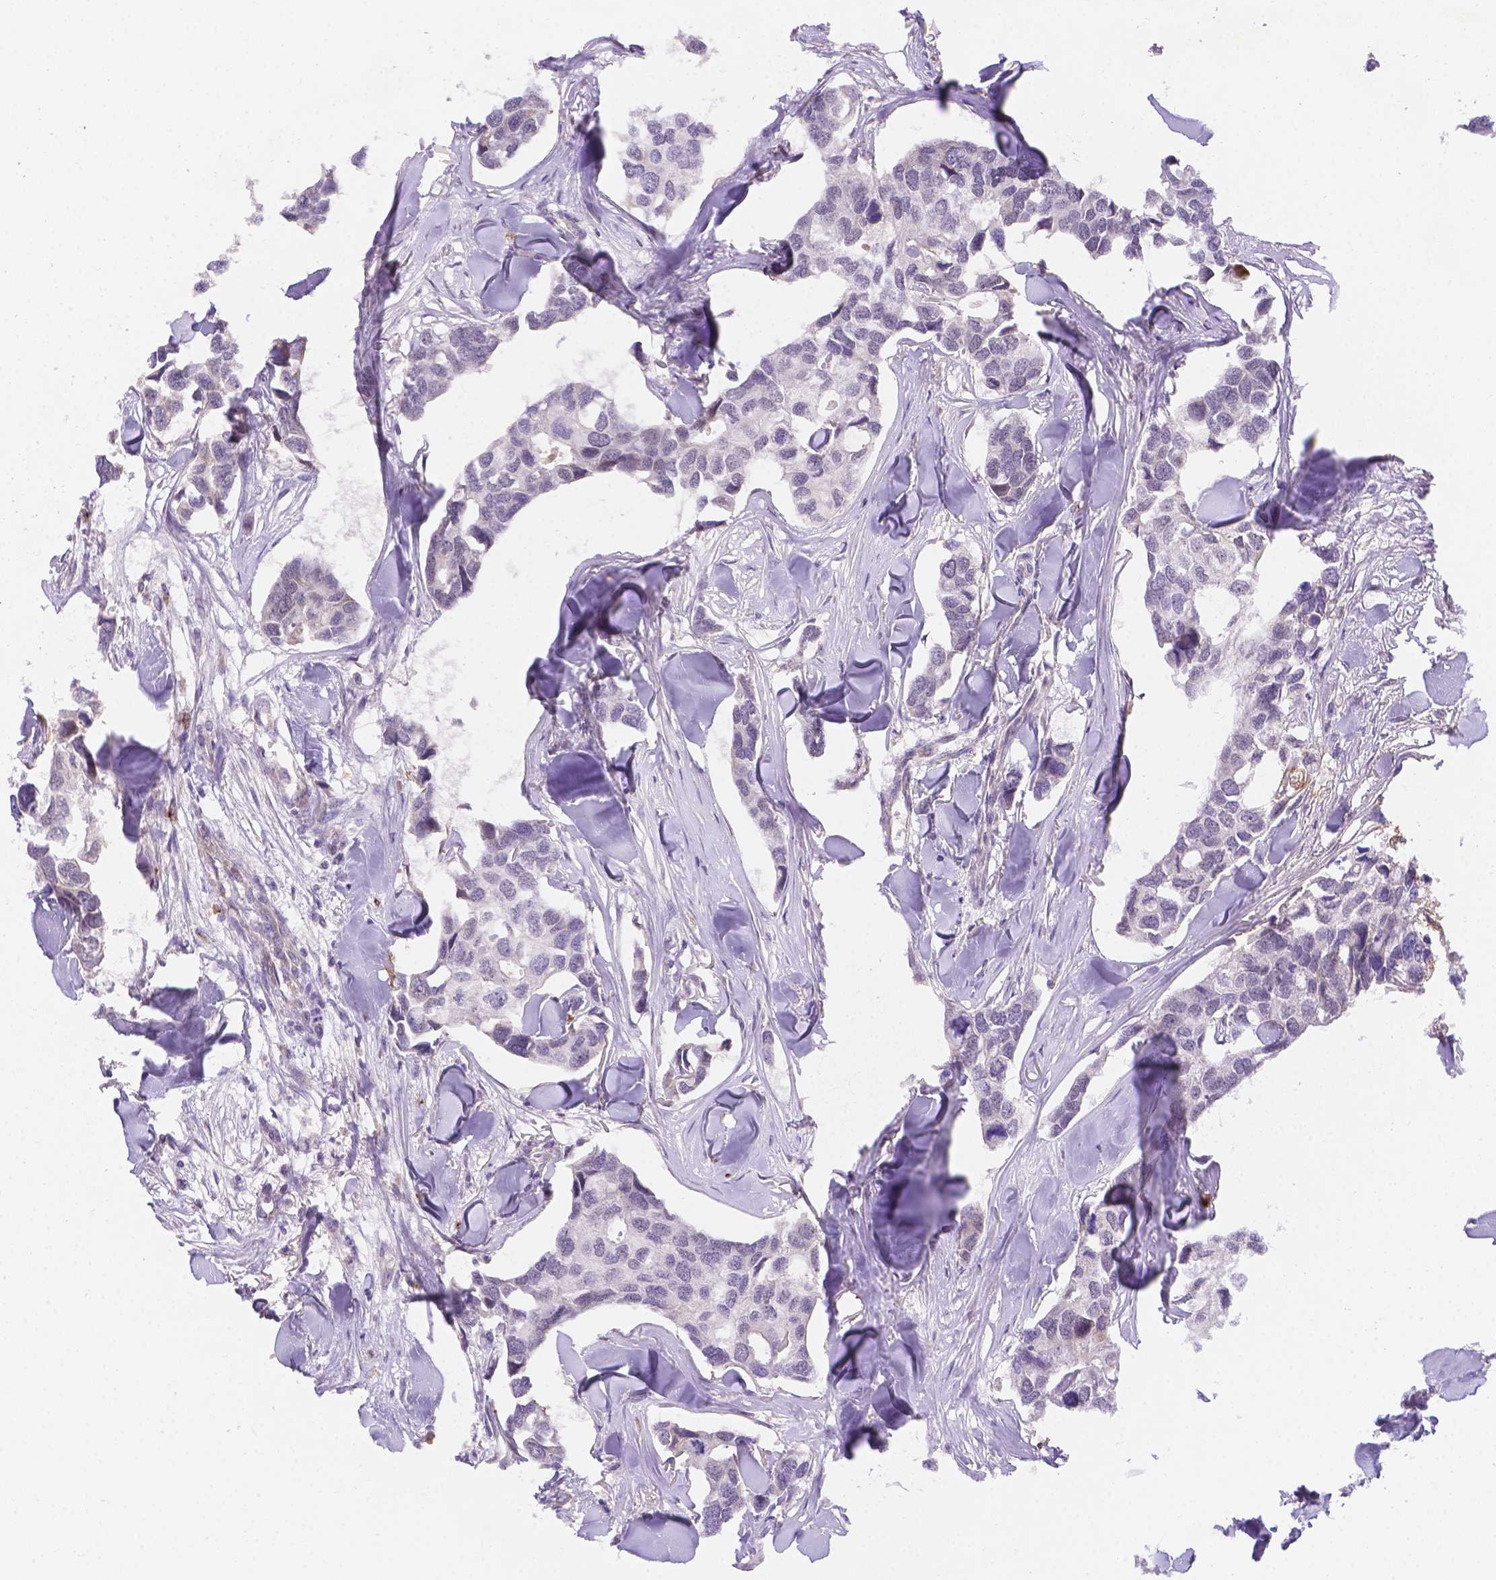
{"staining": {"intensity": "negative", "quantity": "none", "location": "none"}, "tissue": "breast cancer", "cell_type": "Tumor cells", "image_type": "cancer", "snomed": [{"axis": "morphology", "description": "Duct carcinoma"}, {"axis": "topography", "description": "Breast"}], "caption": "An image of human breast cancer (infiltrating ductal carcinoma) is negative for staining in tumor cells. (Brightfield microscopy of DAB IHC at high magnification).", "gene": "CYYR1", "patient": {"sex": "female", "age": 83}}